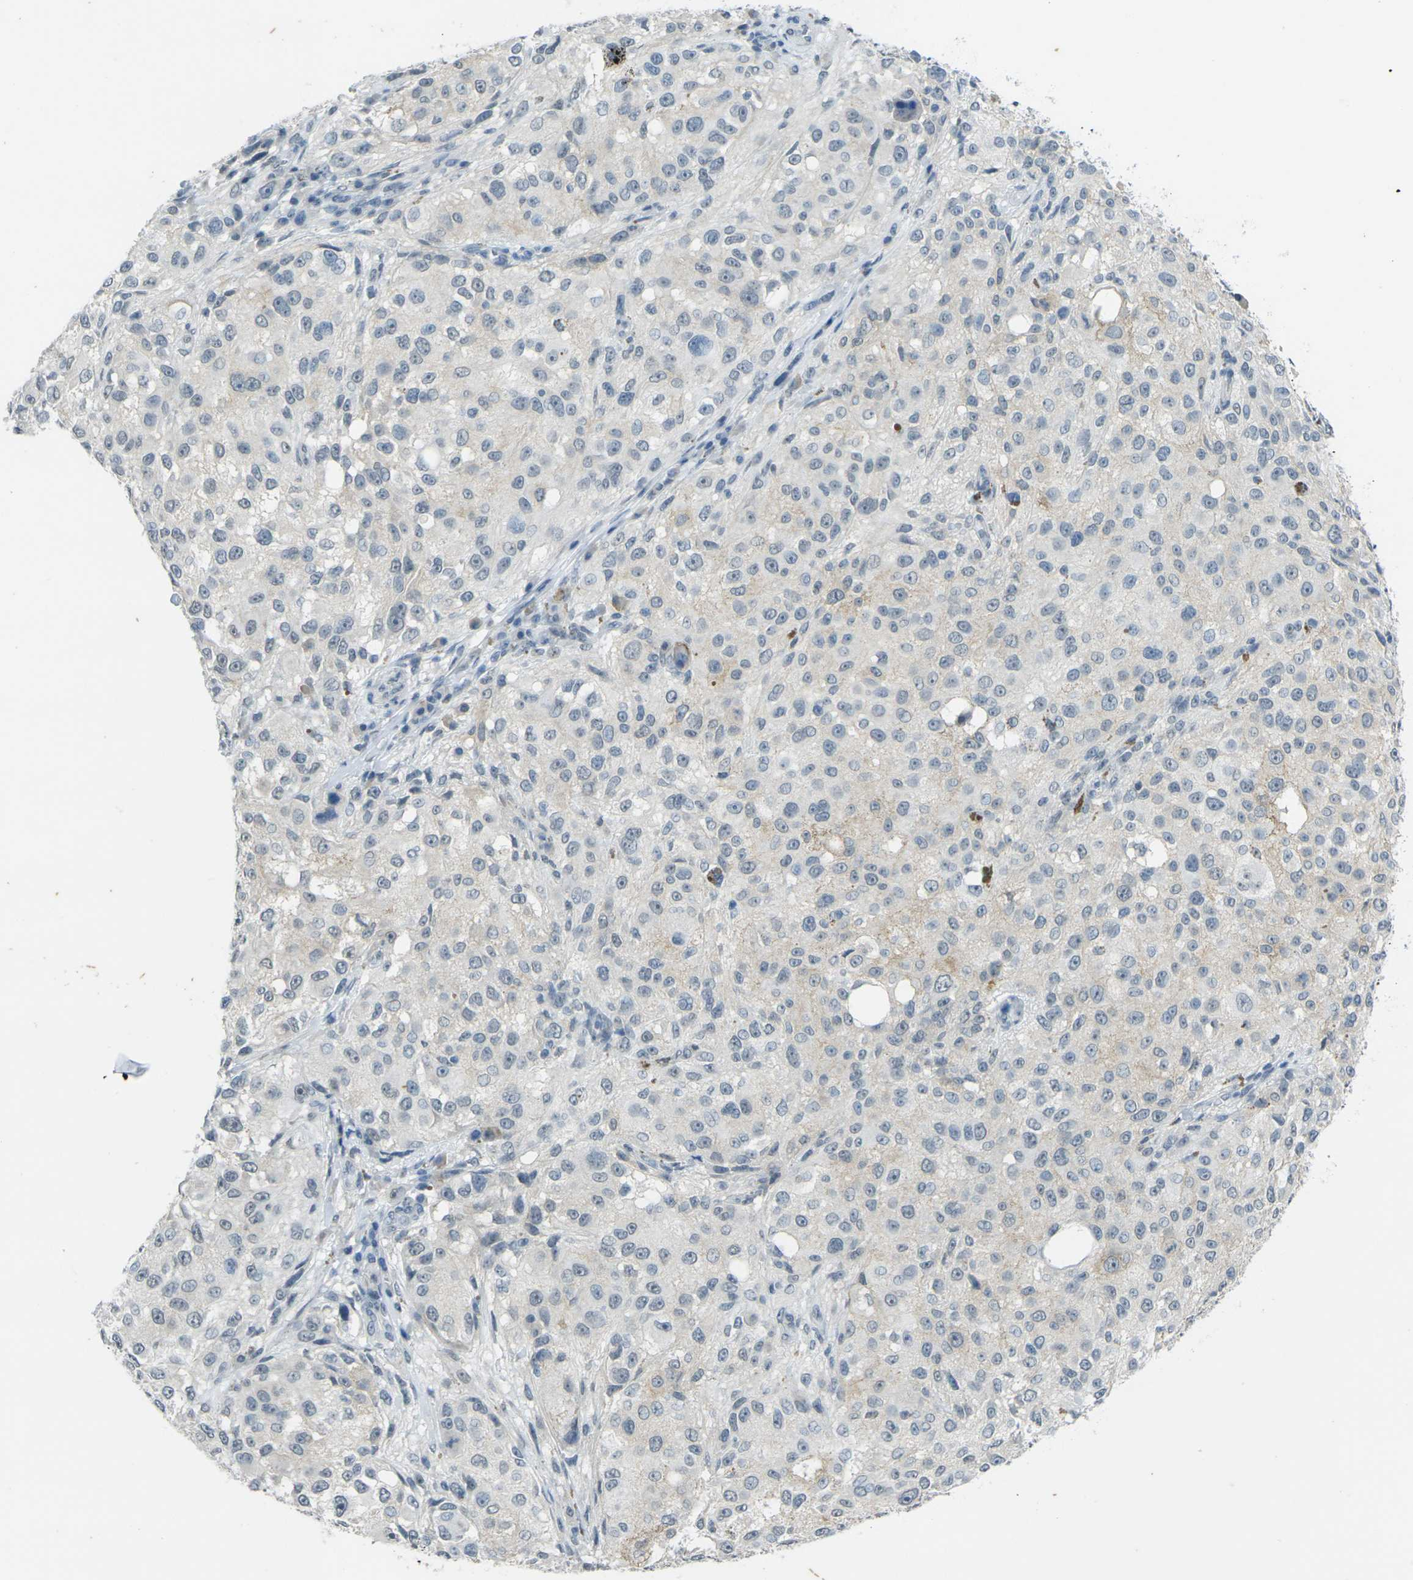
{"staining": {"intensity": "weak", "quantity": "25%-75%", "location": "cytoplasmic/membranous"}, "tissue": "melanoma", "cell_type": "Tumor cells", "image_type": "cancer", "snomed": [{"axis": "morphology", "description": "Necrosis, NOS"}, {"axis": "morphology", "description": "Malignant melanoma, NOS"}, {"axis": "topography", "description": "Skin"}], "caption": "Immunohistochemical staining of human melanoma shows low levels of weak cytoplasmic/membranous staining in about 25%-75% of tumor cells.", "gene": "SPTBN2", "patient": {"sex": "female", "age": 87}}